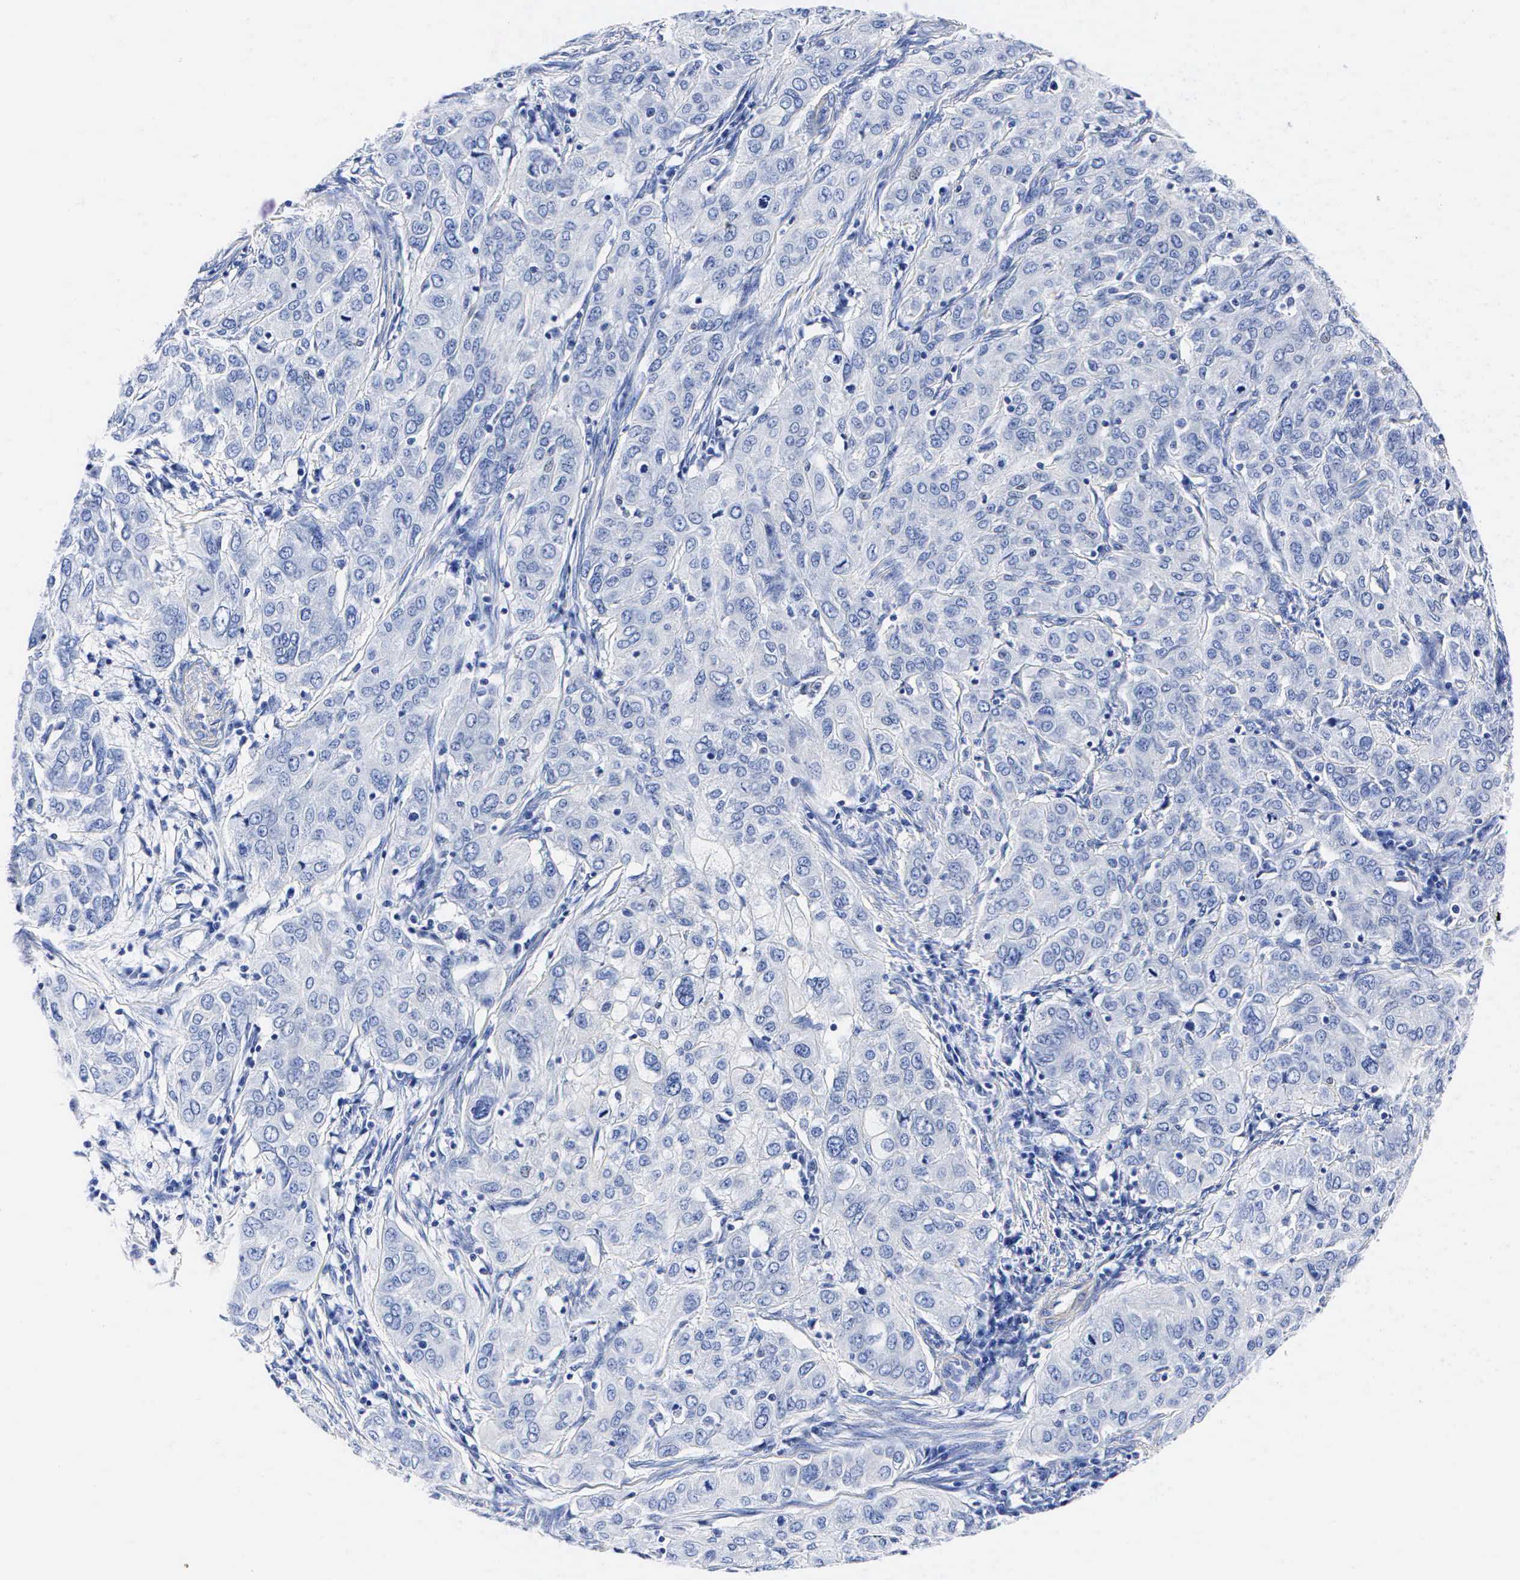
{"staining": {"intensity": "negative", "quantity": "none", "location": "none"}, "tissue": "cervical cancer", "cell_type": "Tumor cells", "image_type": "cancer", "snomed": [{"axis": "morphology", "description": "Squamous cell carcinoma, NOS"}, {"axis": "topography", "description": "Cervix"}], "caption": "Histopathology image shows no significant protein expression in tumor cells of cervical cancer.", "gene": "ENO2", "patient": {"sex": "female", "age": 38}}